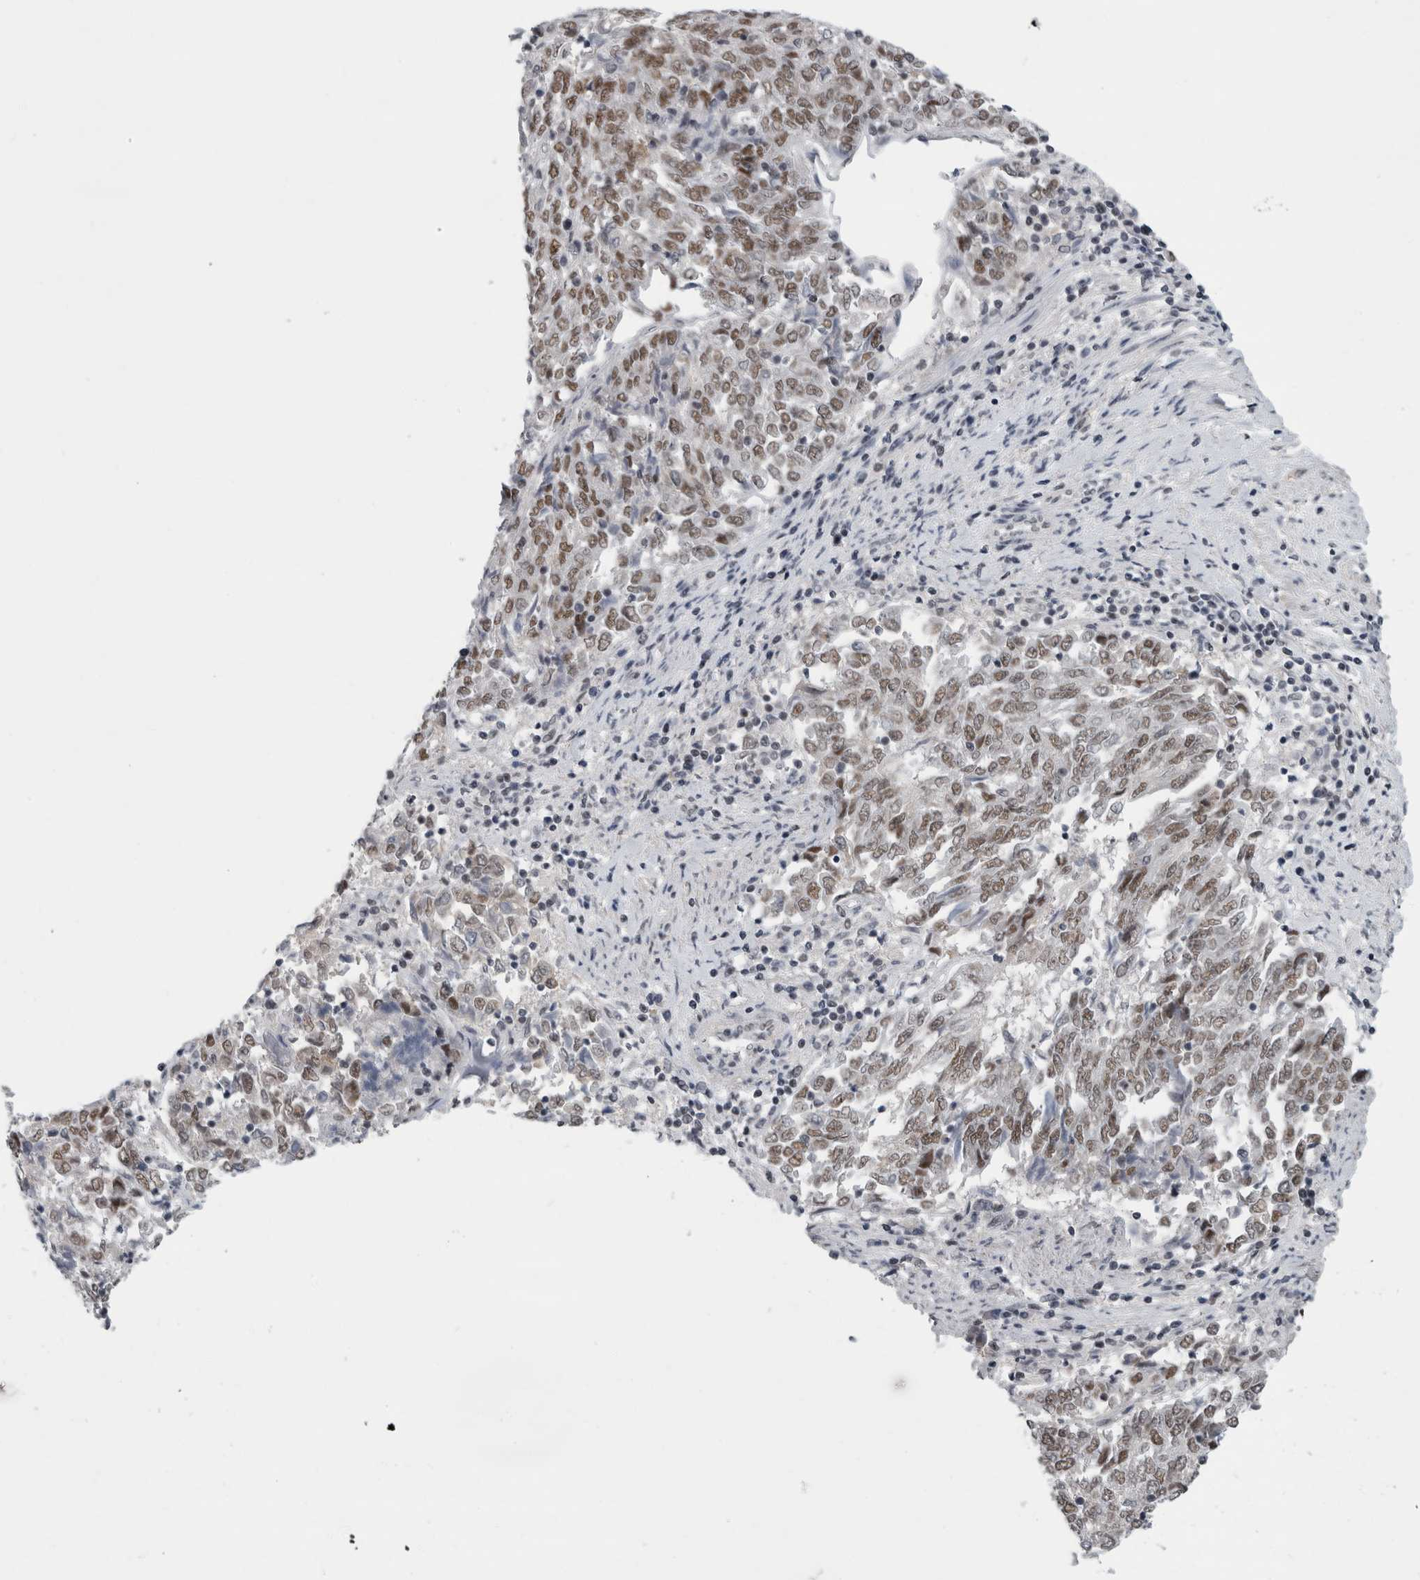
{"staining": {"intensity": "moderate", "quantity": ">75%", "location": "nuclear"}, "tissue": "endometrial cancer", "cell_type": "Tumor cells", "image_type": "cancer", "snomed": [{"axis": "morphology", "description": "Adenocarcinoma, NOS"}, {"axis": "topography", "description": "Endometrium"}], "caption": "Adenocarcinoma (endometrial) stained for a protein demonstrates moderate nuclear positivity in tumor cells.", "gene": "ARID4B", "patient": {"sex": "female", "age": 80}}